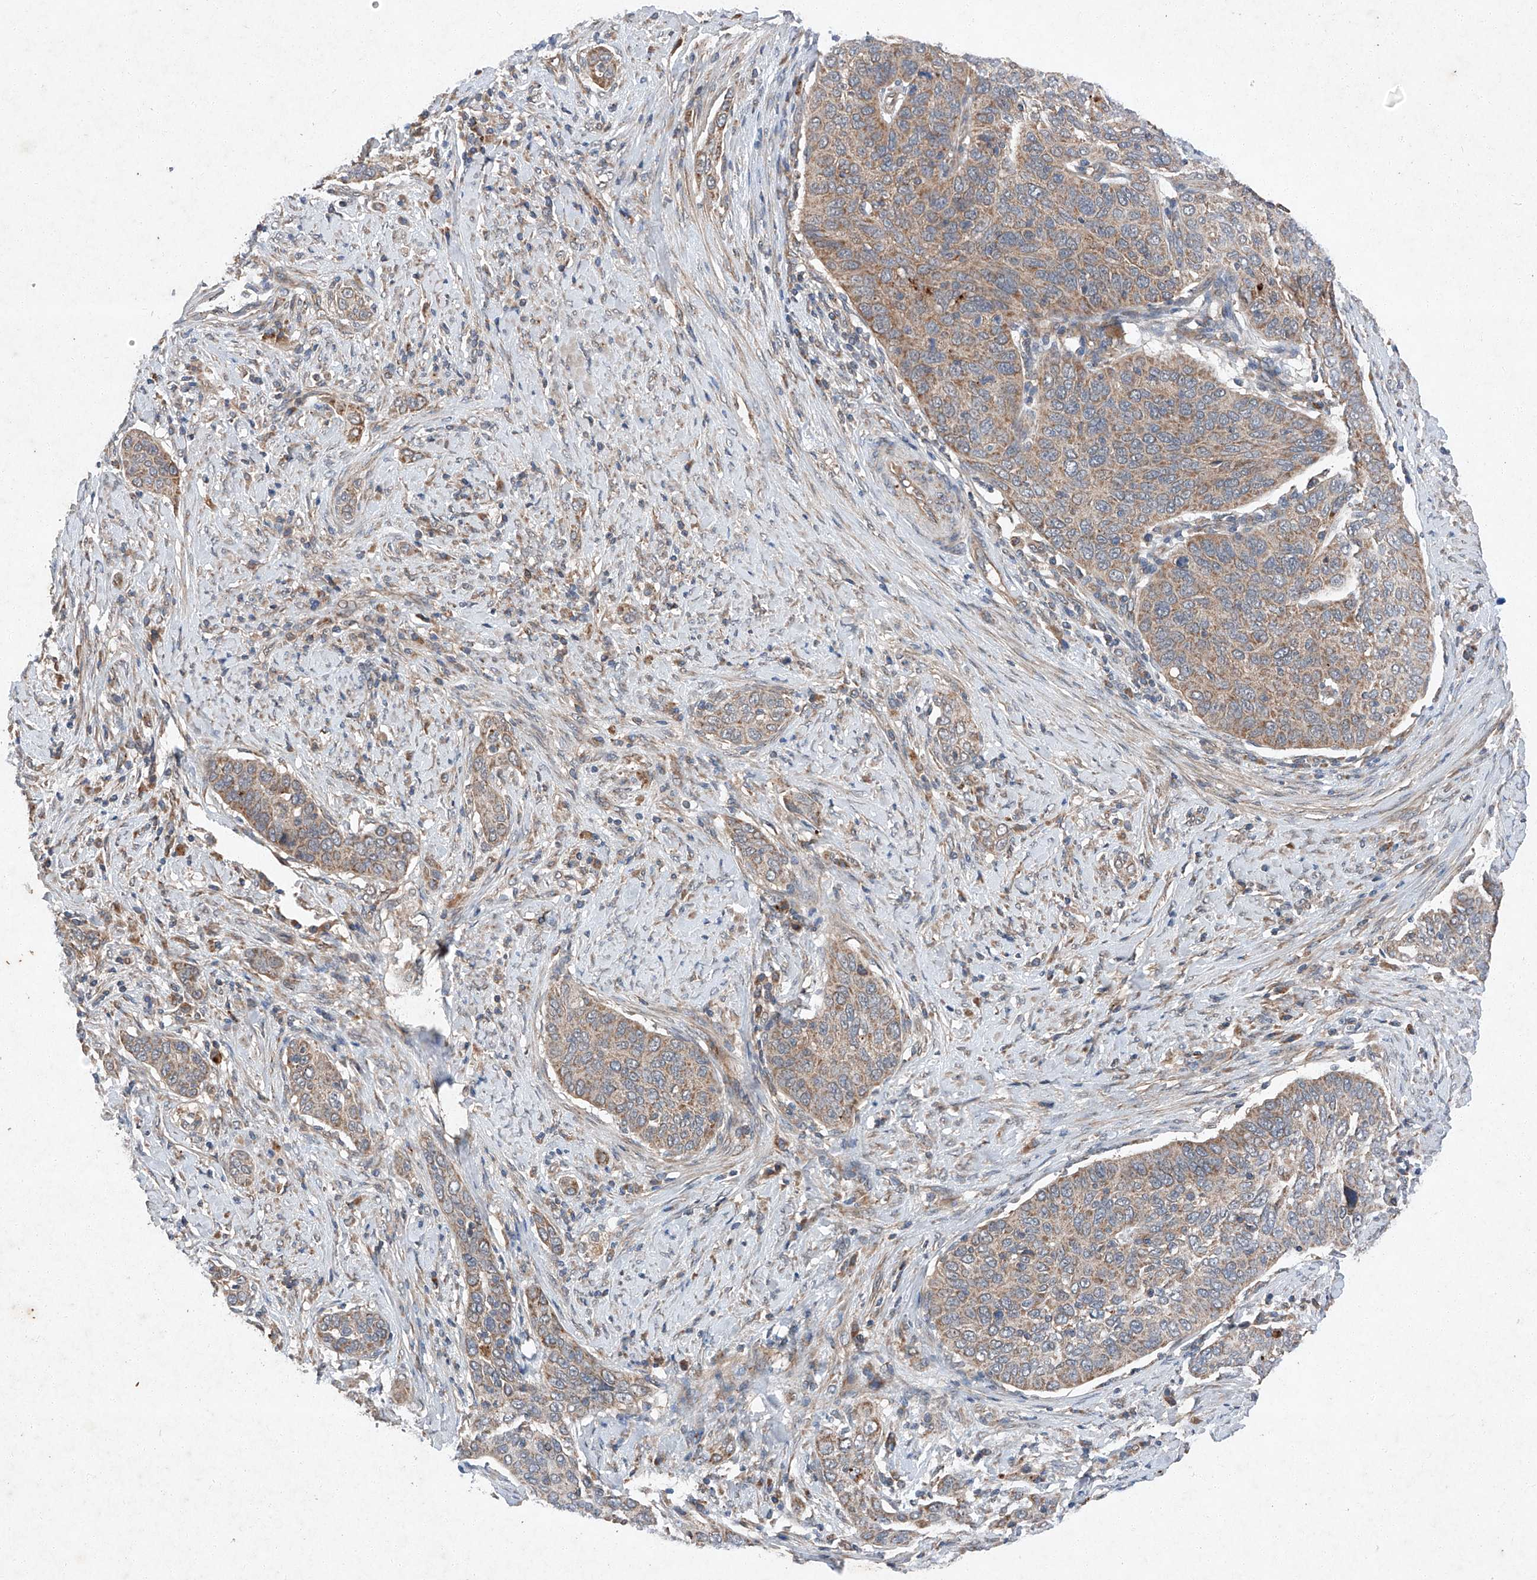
{"staining": {"intensity": "moderate", "quantity": "25%-75%", "location": "cytoplasmic/membranous"}, "tissue": "cervical cancer", "cell_type": "Tumor cells", "image_type": "cancer", "snomed": [{"axis": "morphology", "description": "Squamous cell carcinoma, NOS"}, {"axis": "topography", "description": "Cervix"}], "caption": "High-power microscopy captured an immunohistochemistry micrograph of squamous cell carcinoma (cervical), revealing moderate cytoplasmic/membranous positivity in about 25%-75% of tumor cells.", "gene": "RUSC1", "patient": {"sex": "female", "age": 60}}